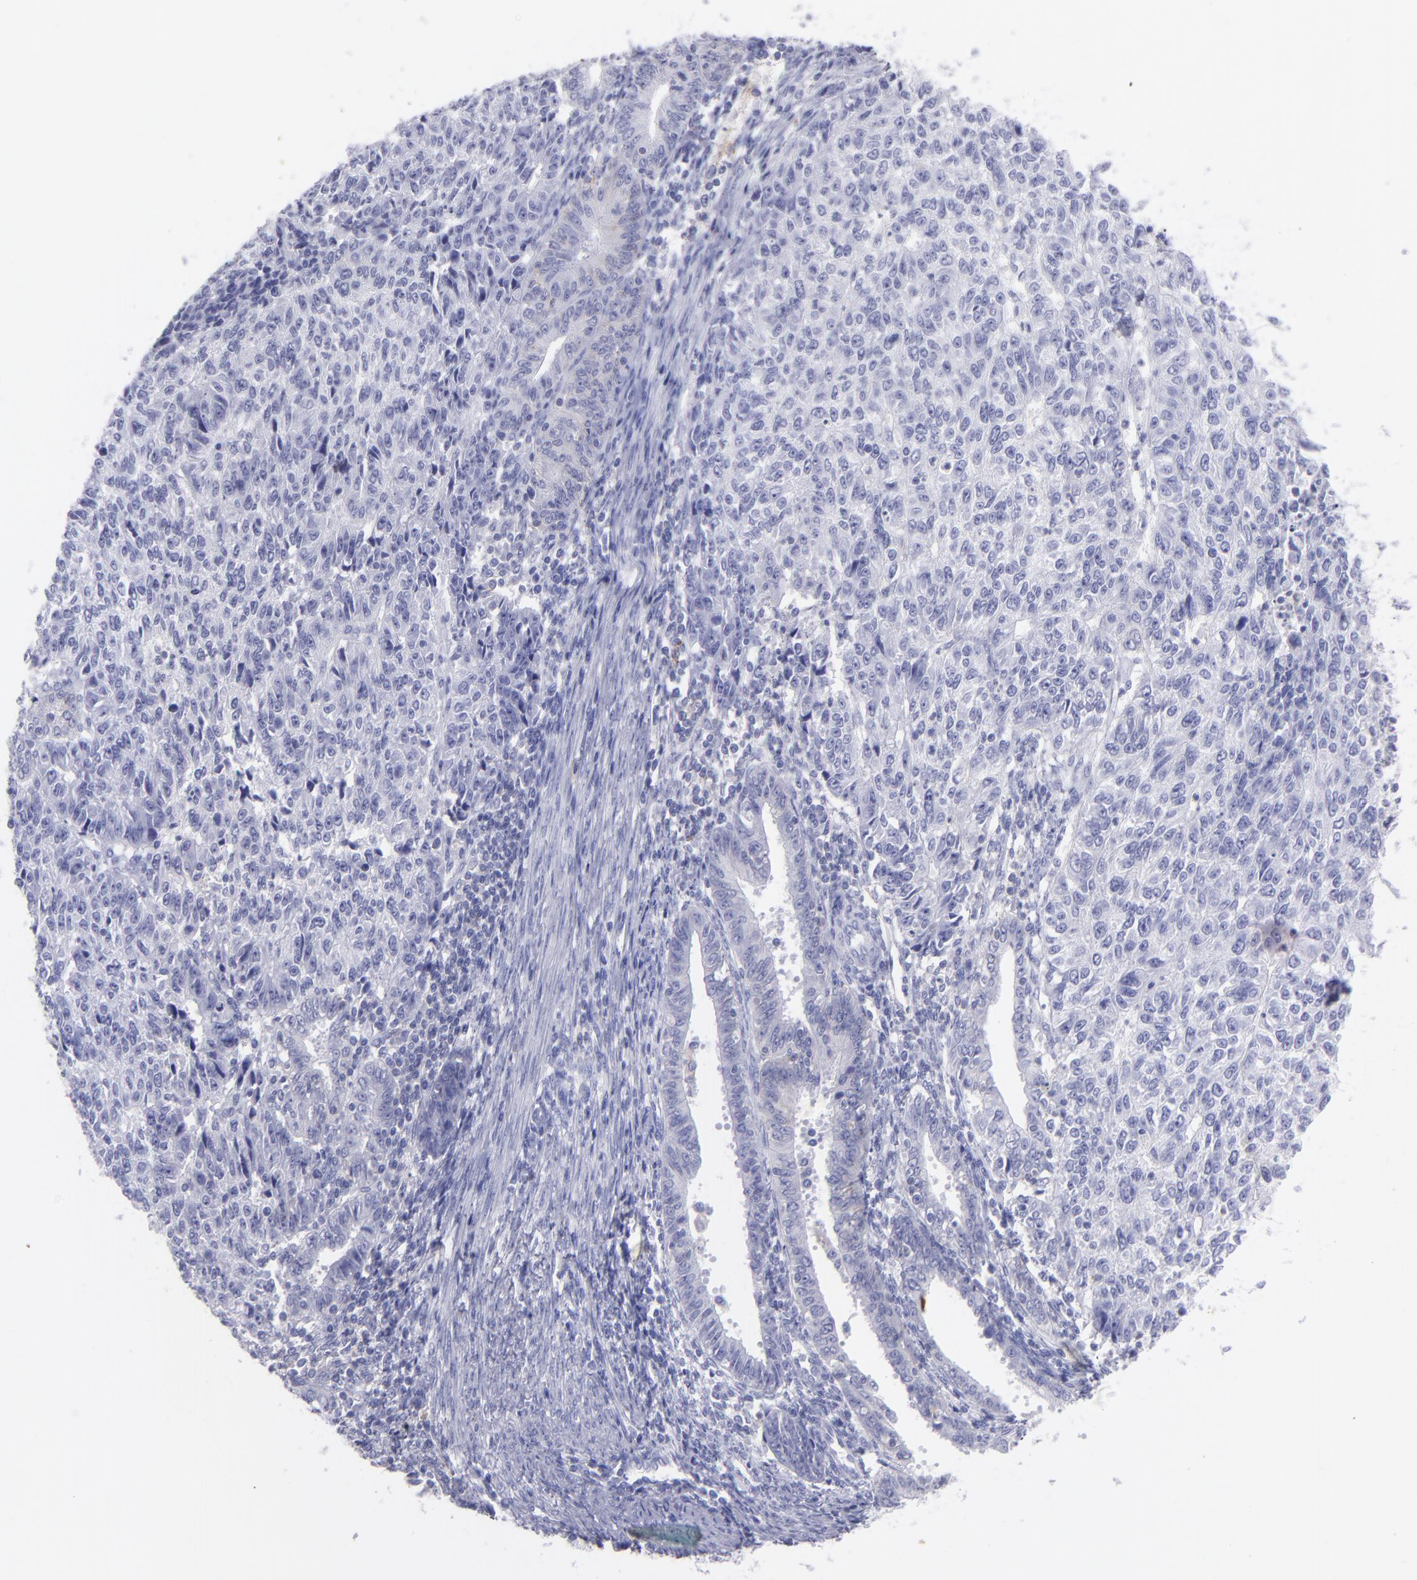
{"staining": {"intensity": "negative", "quantity": "none", "location": "none"}, "tissue": "endometrial cancer", "cell_type": "Tumor cells", "image_type": "cancer", "snomed": [{"axis": "morphology", "description": "Adenocarcinoma, NOS"}, {"axis": "topography", "description": "Endometrium"}], "caption": "High magnification brightfield microscopy of endometrial cancer (adenocarcinoma) stained with DAB (3,3'-diaminobenzidine) (brown) and counterstained with hematoxylin (blue): tumor cells show no significant staining.", "gene": "CD82", "patient": {"sex": "female", "age": 42}}